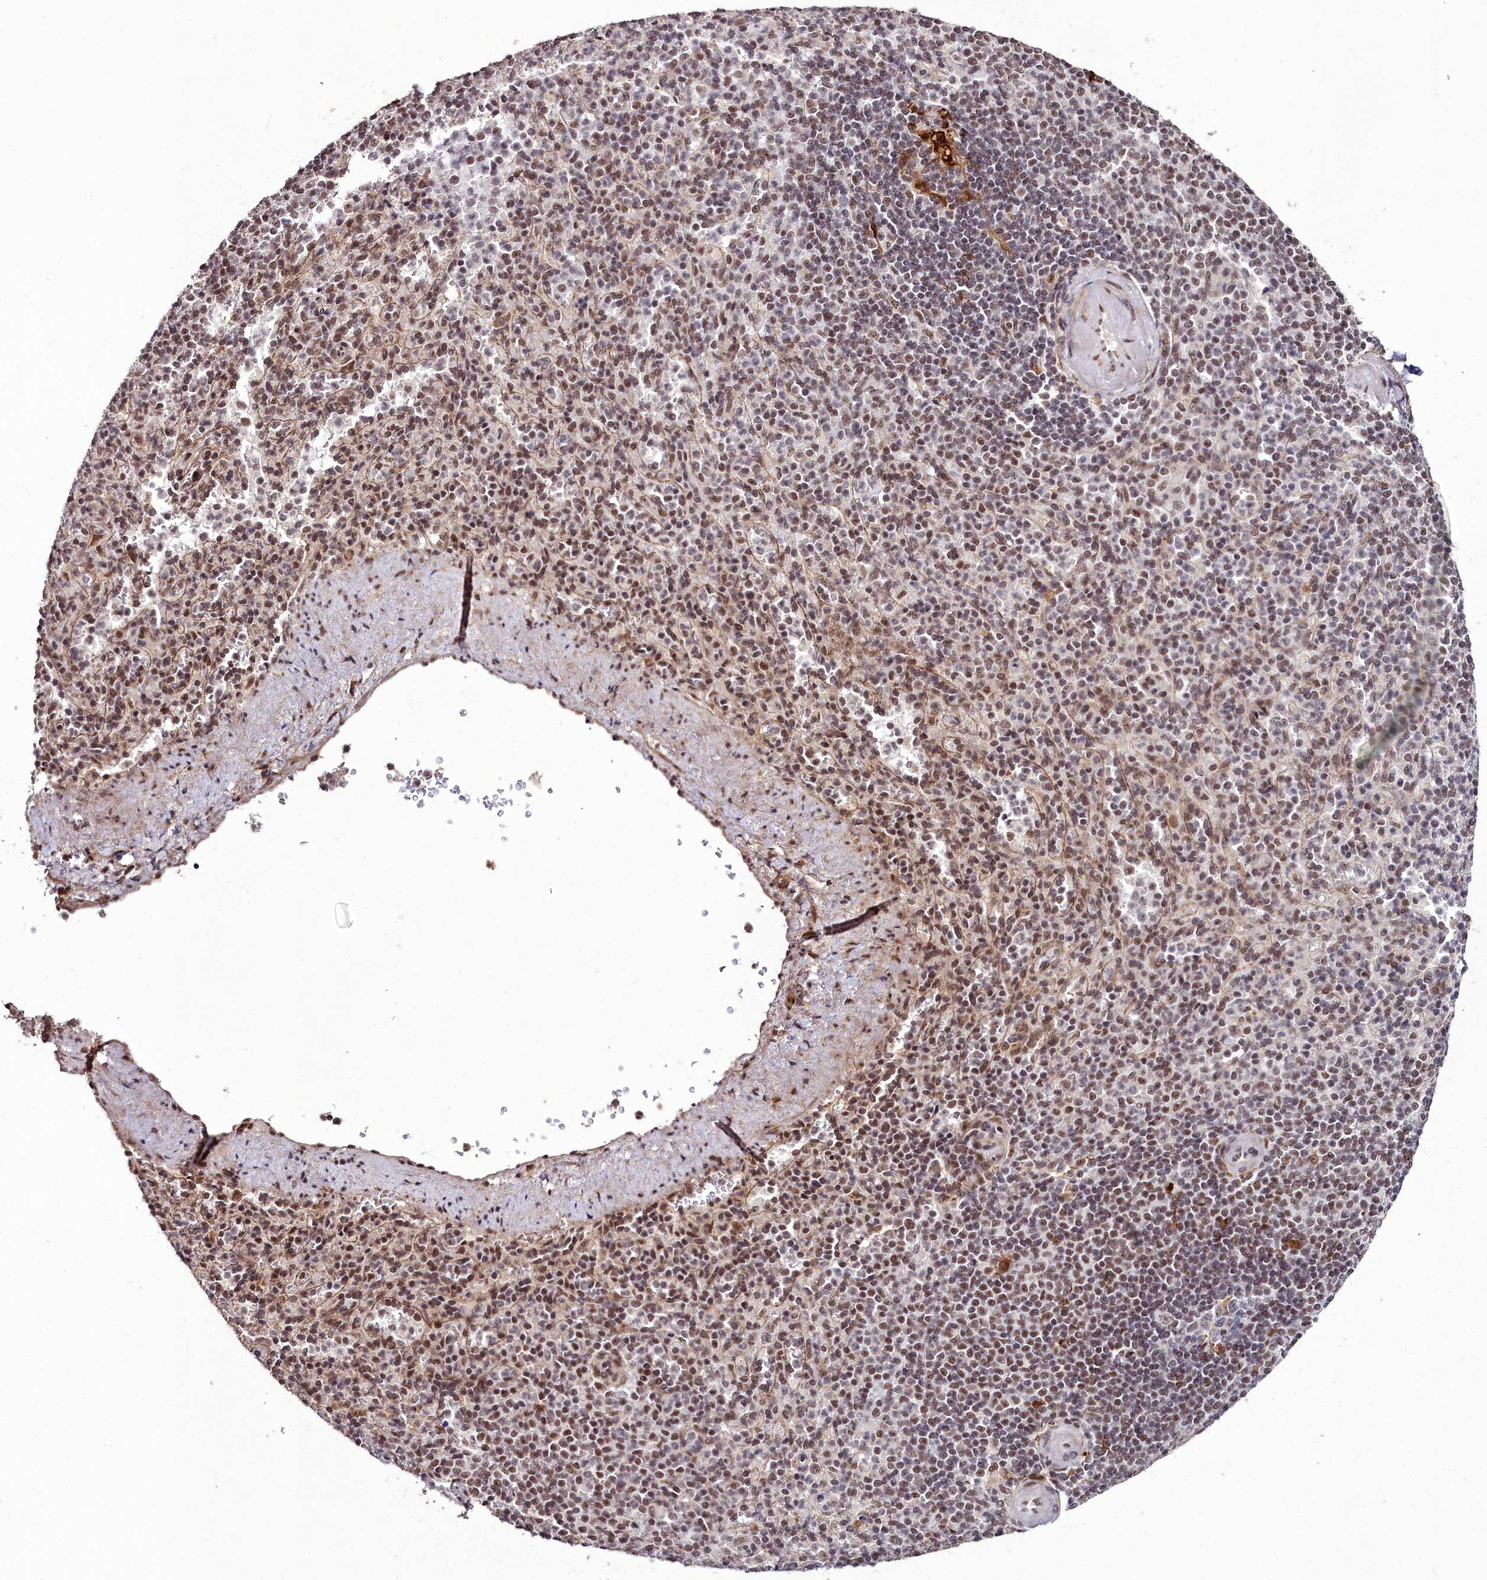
{"staining": {"intensity": "moderate", "quantity": ">75%", "location": "nuclear"}, "tissue": "spleen", "cell_type": "Cells in red pulp", "image_type": "normal", "snomed": [{"axis": "morphology", "description": "Normal tissue, NOS"}, {"axis": "topography", "description": "Spleen"}], "caption": "The micrograph exhibits staining of normal spleen, revealing moderate nuclear protein staining (brown color) within cells in red pulp.", "gene": "CXXC1", "patient": {"sex": "female", "age": 74}}